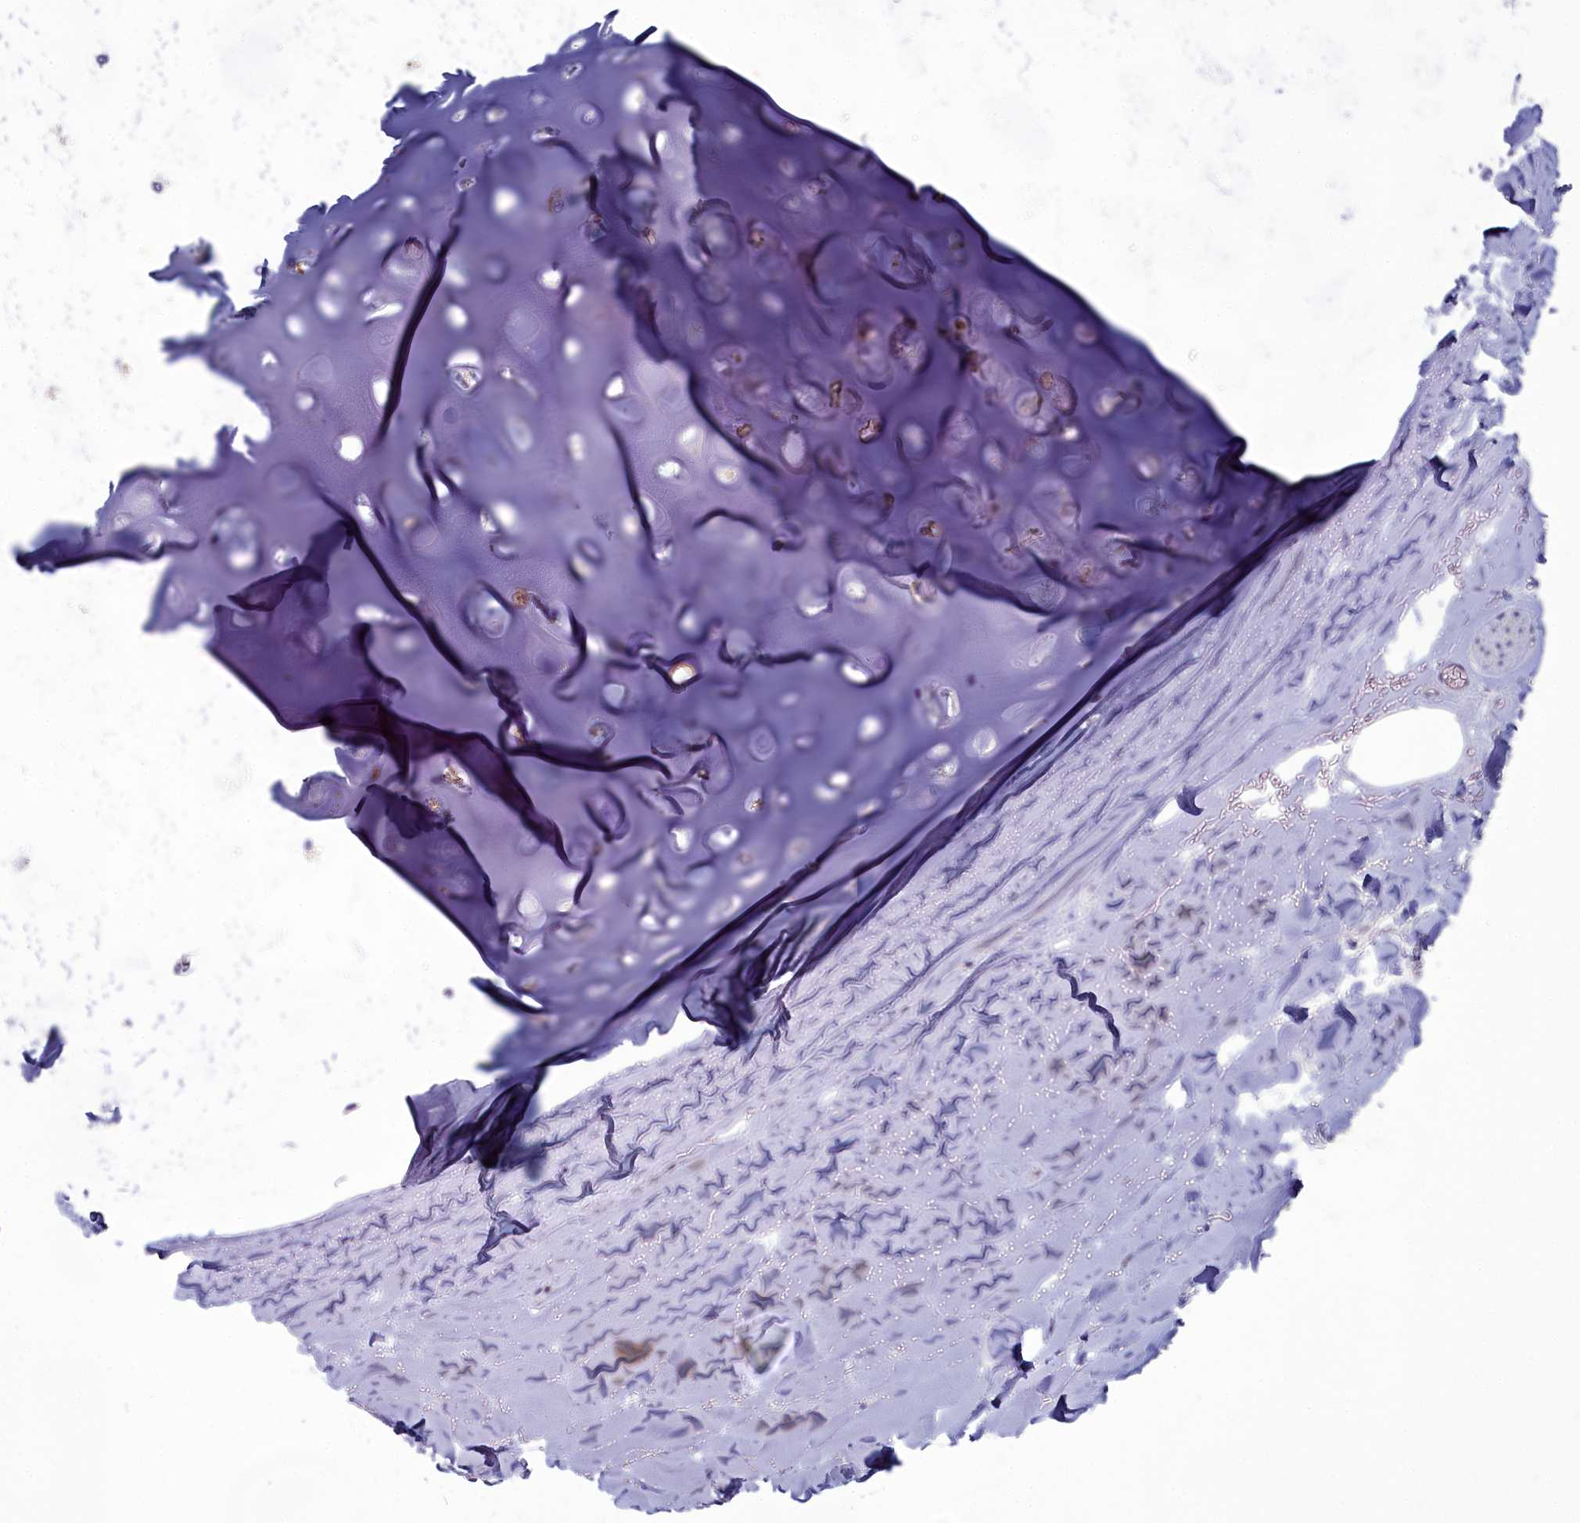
{"staining": {"intensity": "negative", "quantity": "none", "location": "none"}, "tissue": "adipose tissue", "cell_type": "Adipocytes", "image_type": "normal", "snomed": [{"axis": "morphology", "description": "Normal tissue, NOS"}, {"axis": "topography", "description": "Cartilage tissue"}], "caption": "Immunohistochemistry (IHC) histopathology image of benign adipose tissue: human adipose tissue stained with DAB exhibits no significant protein positivity in adipocytes.", "gene": "INSYN2A", "patient": {"sex": "male", "age": 66}}